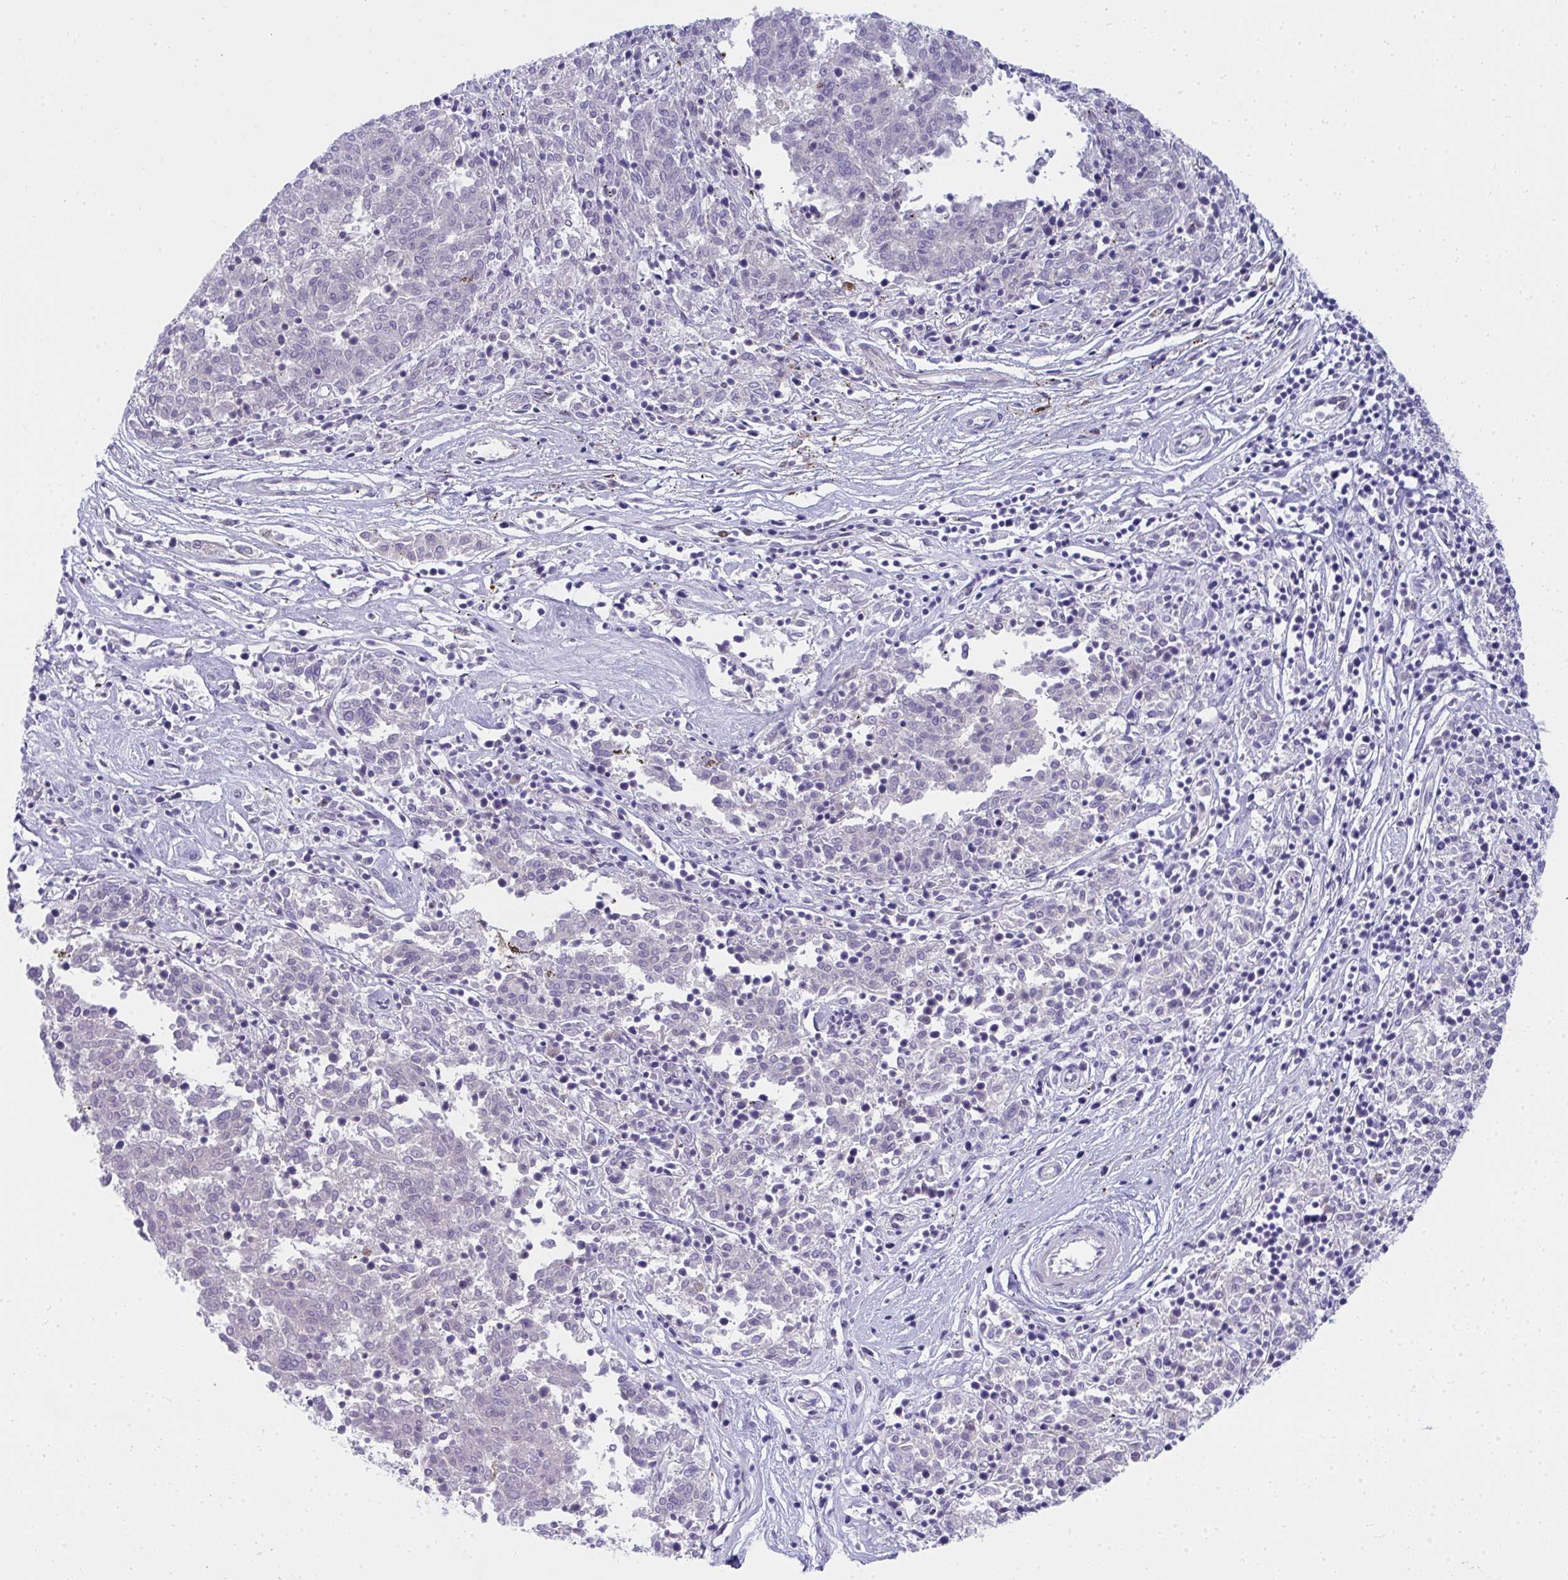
{"staining": {"intensity": "negative", "quantity": "none", "location": "none"}, "tissue": "melanoma", "cell_type": "Tumor cells", "image_type": "cancer", "snomed": [{"axis": "morphology", "description": "Malignant melanoma, NOS"}, {"axis": "topography", "description": "Skin"}], "caption": "Tumor cells are negative for brown protein staining in malignant melanoma.", "gene": "LRRC36", "patient": {"sex": "female", "age": 72}}